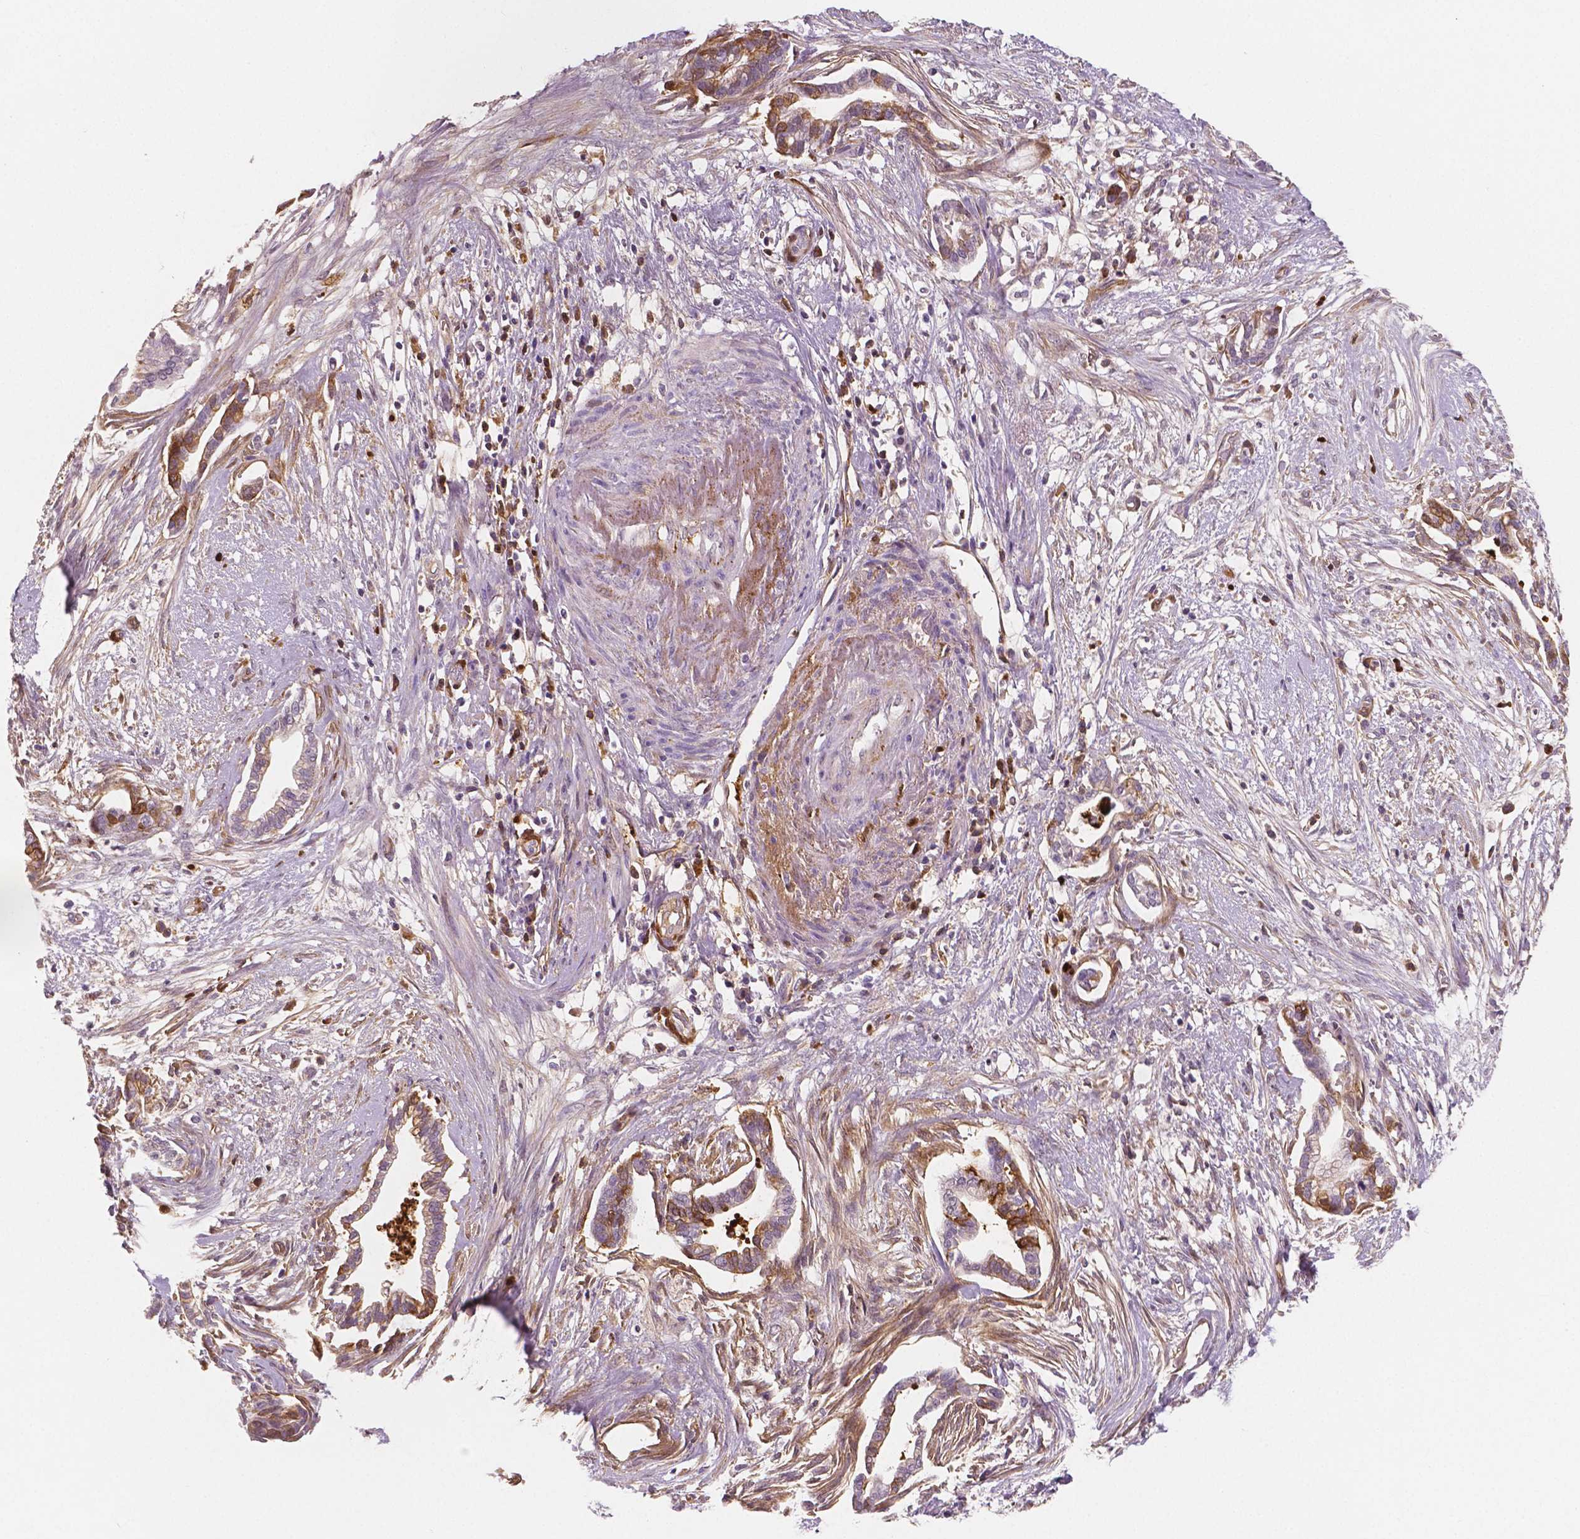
{"staining": {"intensity": "moderate", "quantity": "25%-75%", "location": "cytoplasmic/membranous"}, "tissue": "cervical cancer", "cell_type": "Tumor cells", "image_type": "cancer", "snomed": [{"axis": "morphology", "description": "Adenocarcinoma, NOS"}, {"axis": "topography", "description": "Cervix"}], "caption": "An IHC photomicrograph of tumor tissue is shown. Protein staining in brown shows moderate cytoplasmic/membranous positivity in cervical cancer (adenocarcinoma) within tumor cells.", "gene": "APOA4", "patient": {"sex": "female", "age": 62}}